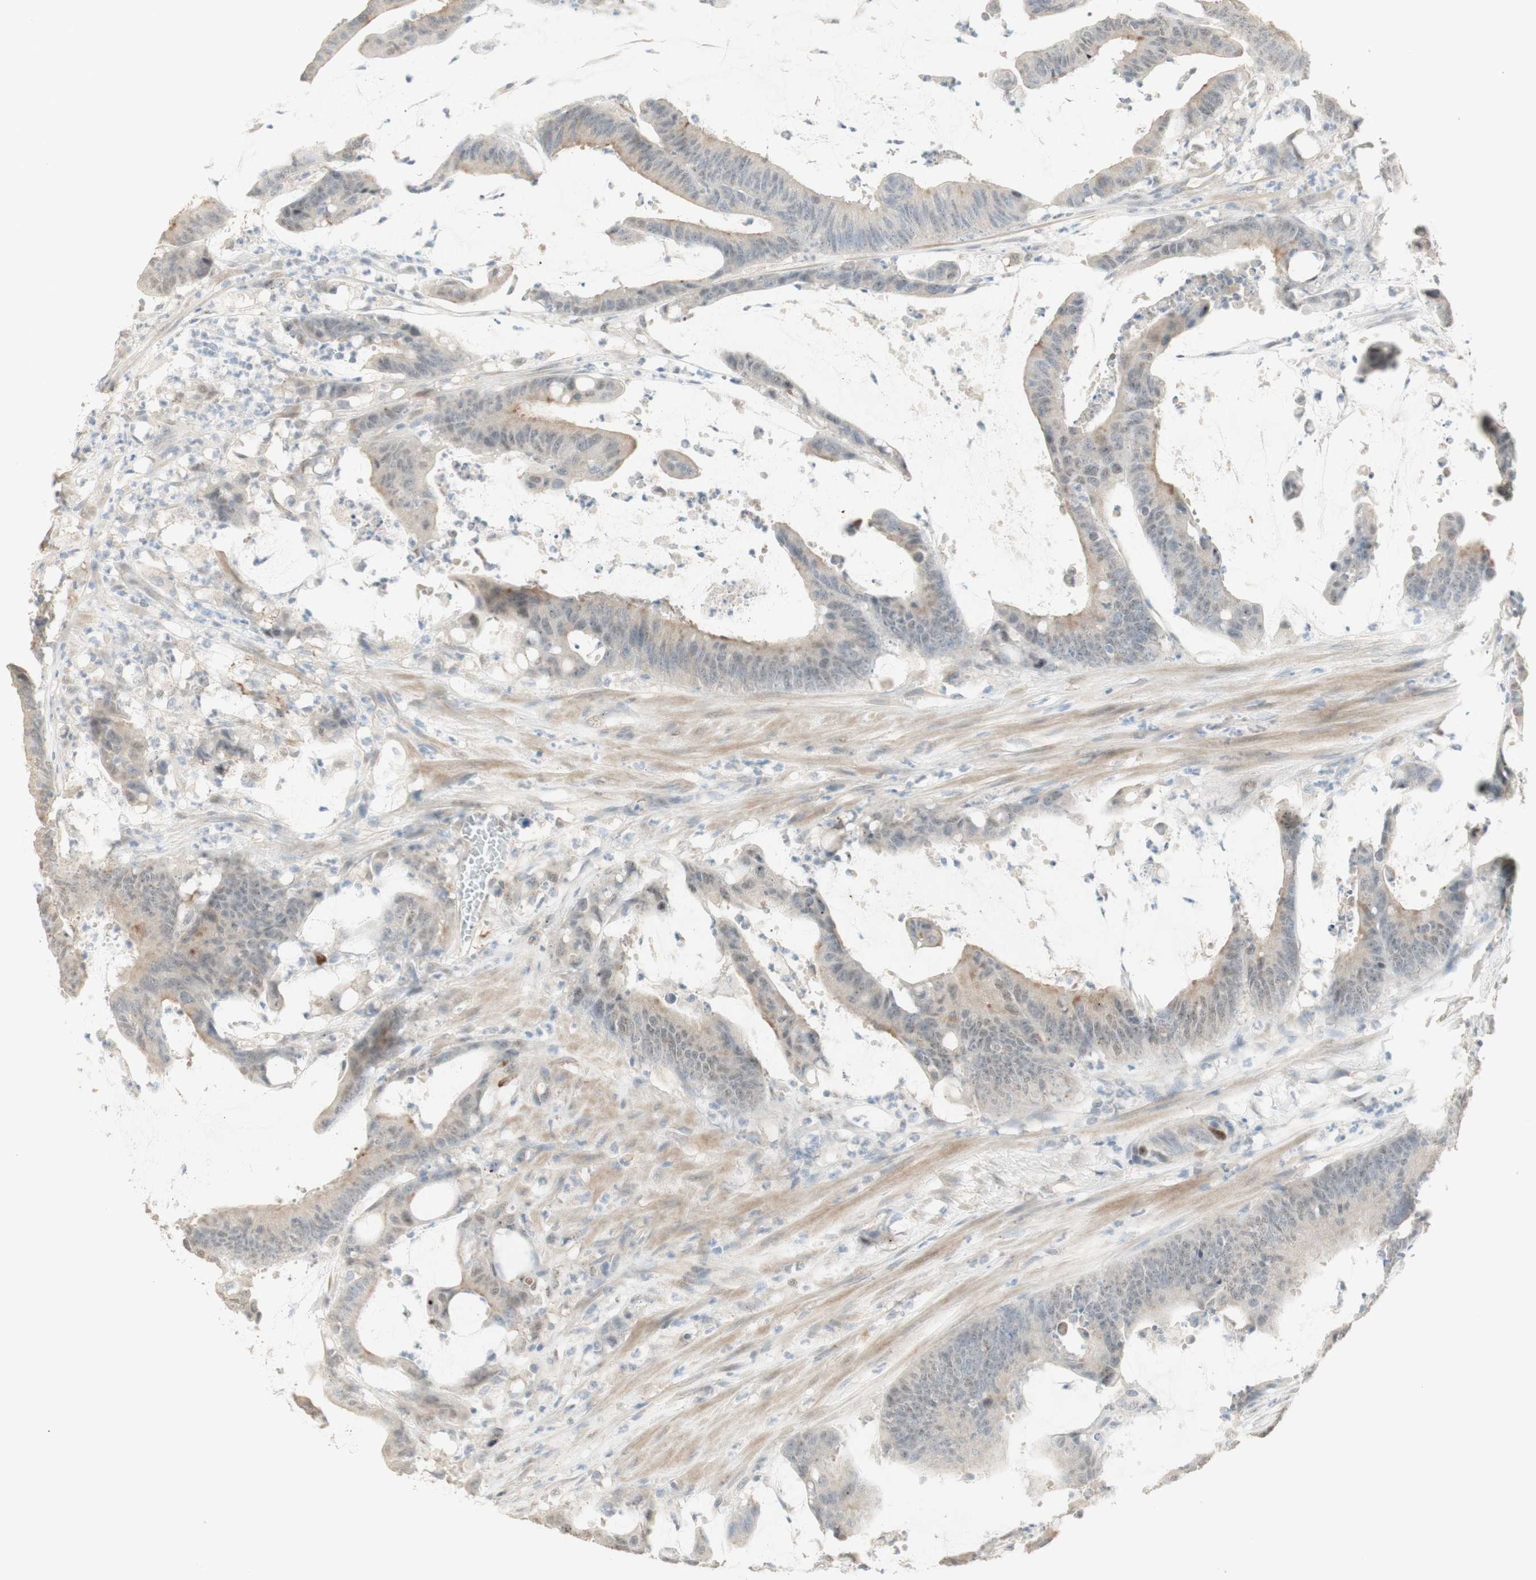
{"staining": {"intensity": "negative", "quantity": "none", "location": "none"}, "tissue": "colorectal cancer", "cell_type": "Tumor cells", "image_type": "cancer", "snomed": [{"axis": "morphology", "description": "Adenocarcinoma, NOS"}, {"axis": "topography", "description": "Rectum"}], "caption": "This is an IHC image of colorectal cancer (adenocarcinoma). There is no positivity in tumor cells.", "gene": "MUC3A", "patient": {"sex": "female", "age": 66}}